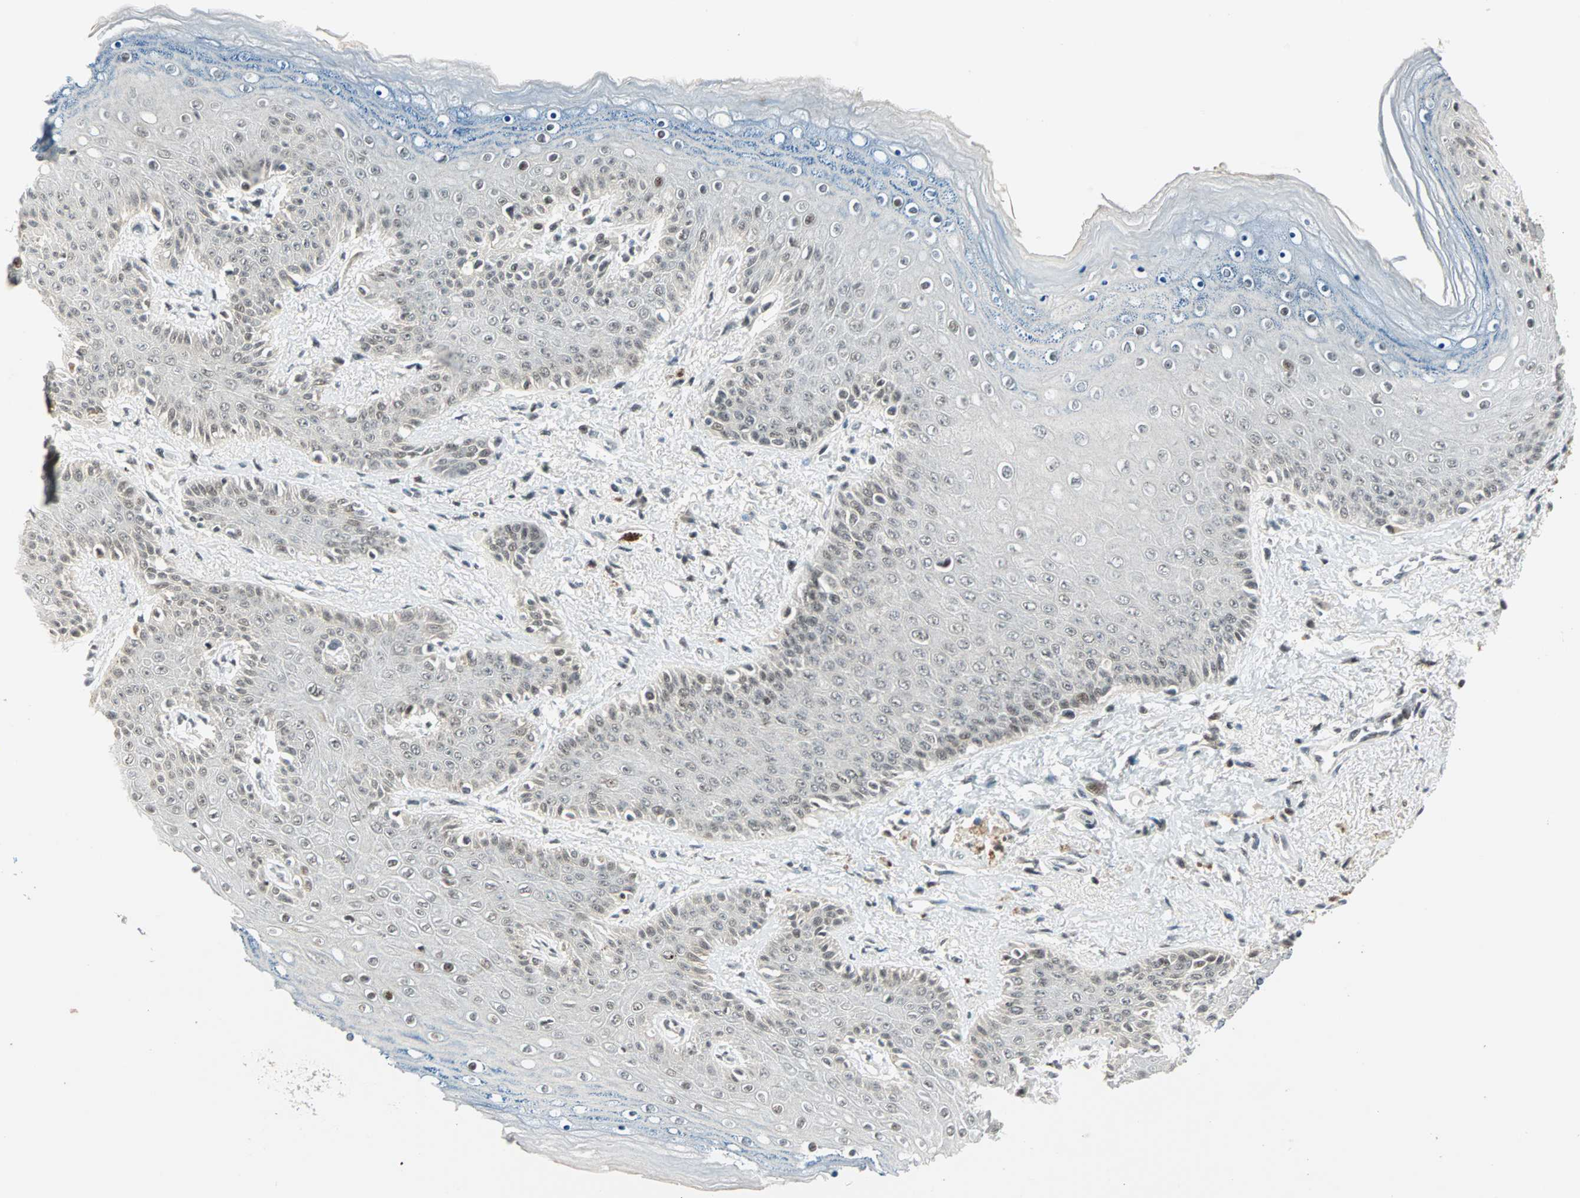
{"staining": {"intensity": "moderate", "quantity": "25%-75%", "location": "nuclear"}, "tissue": "skin", "cell_type": "Epidermal cells", "image_type": "normal", "snomed": [{"axis": "morphology", "description": "Normal tissue, NOS"}, {"axis": "topography", "description": "Anal"}], "caption": "There is medium levels of moderate nuclear positivity in epidermal cells of benign skin, as demonstrated by immunohistochemical staining (brown color).", "gene": "SIN3A", "patient": {"sex": "female", "age": 46}}